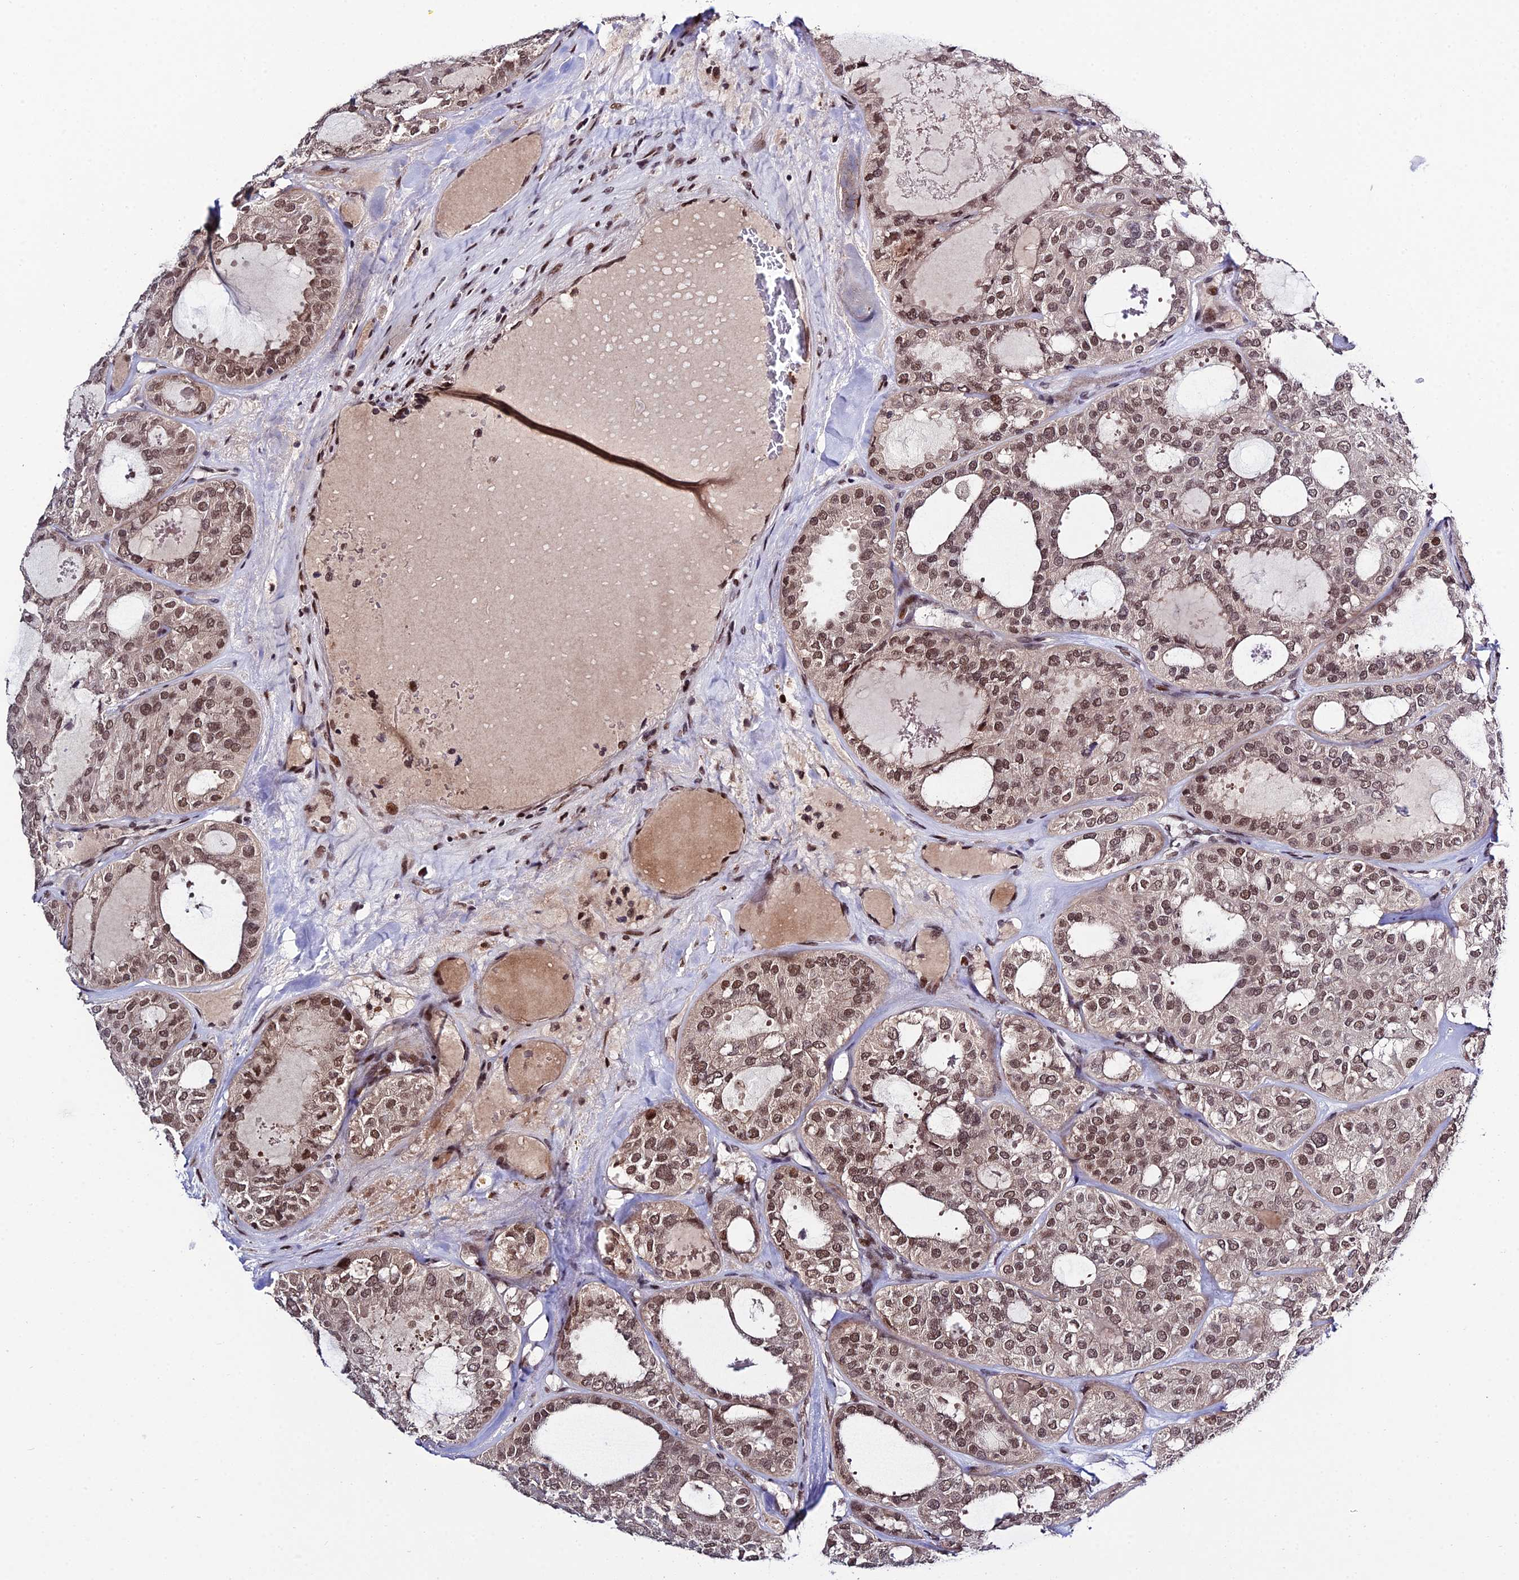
{"staining": {"intensity": "moderate", "quantity": ">75%", "location": "nuclear"}, "tissue": "thyroid cancer", "cell_type": "Tumor cells", "image_type": "cancer", "snomed": [{"axis": "morphology", "description": "Follicular adenoma carcinoma, NOS"}, {"axis": "topography", "description": "Thyroid gland"}], "caption": "About >75% of tumor cells in thyroid follicular adenoma carcinoma show moderate nuclear protein staining as visualized by brown immunohistochemical staining.", "gene": "SYT15", "patient": {"sex": "male", "age": 75}}